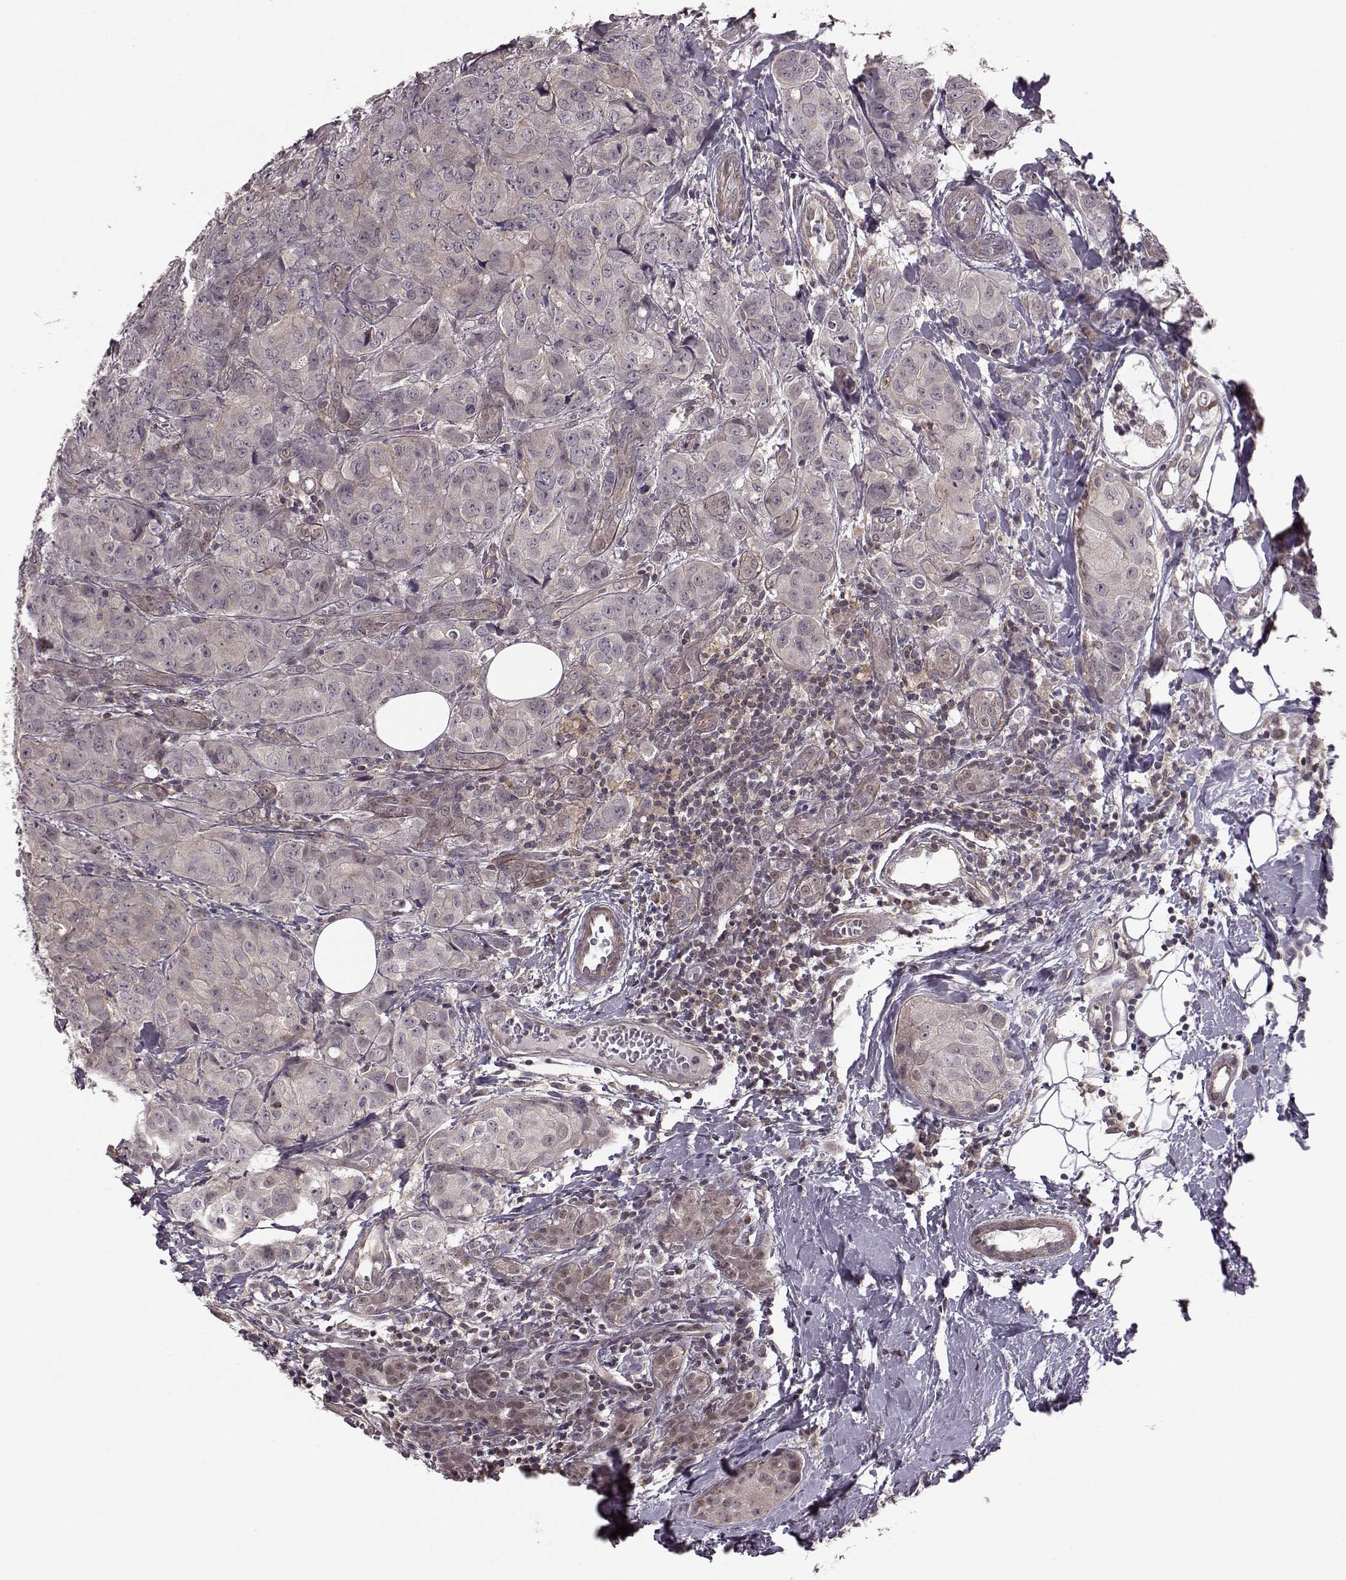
{"staining": {"intensity": "weak", "quantity": ">75%", "location": "cytoplasmic/membranous"}, "tissue": "breast cancer", "cell_type": "Tumor cells", "image_type": "cancer", "snomed": [{"axis": "morphology", "description": "Duct carcinoma"}, {"axis": "topography", "description": "Breast"}], "caption": "DAB immunohistochemical staining of infiltrating ductal carcinoma (breast) reveals weak cytoplasmic/membranous protein positivity in about >75% of tumor cells.", "gene": "FNIP2", "patient": {"sex": "female", "age": 43}}